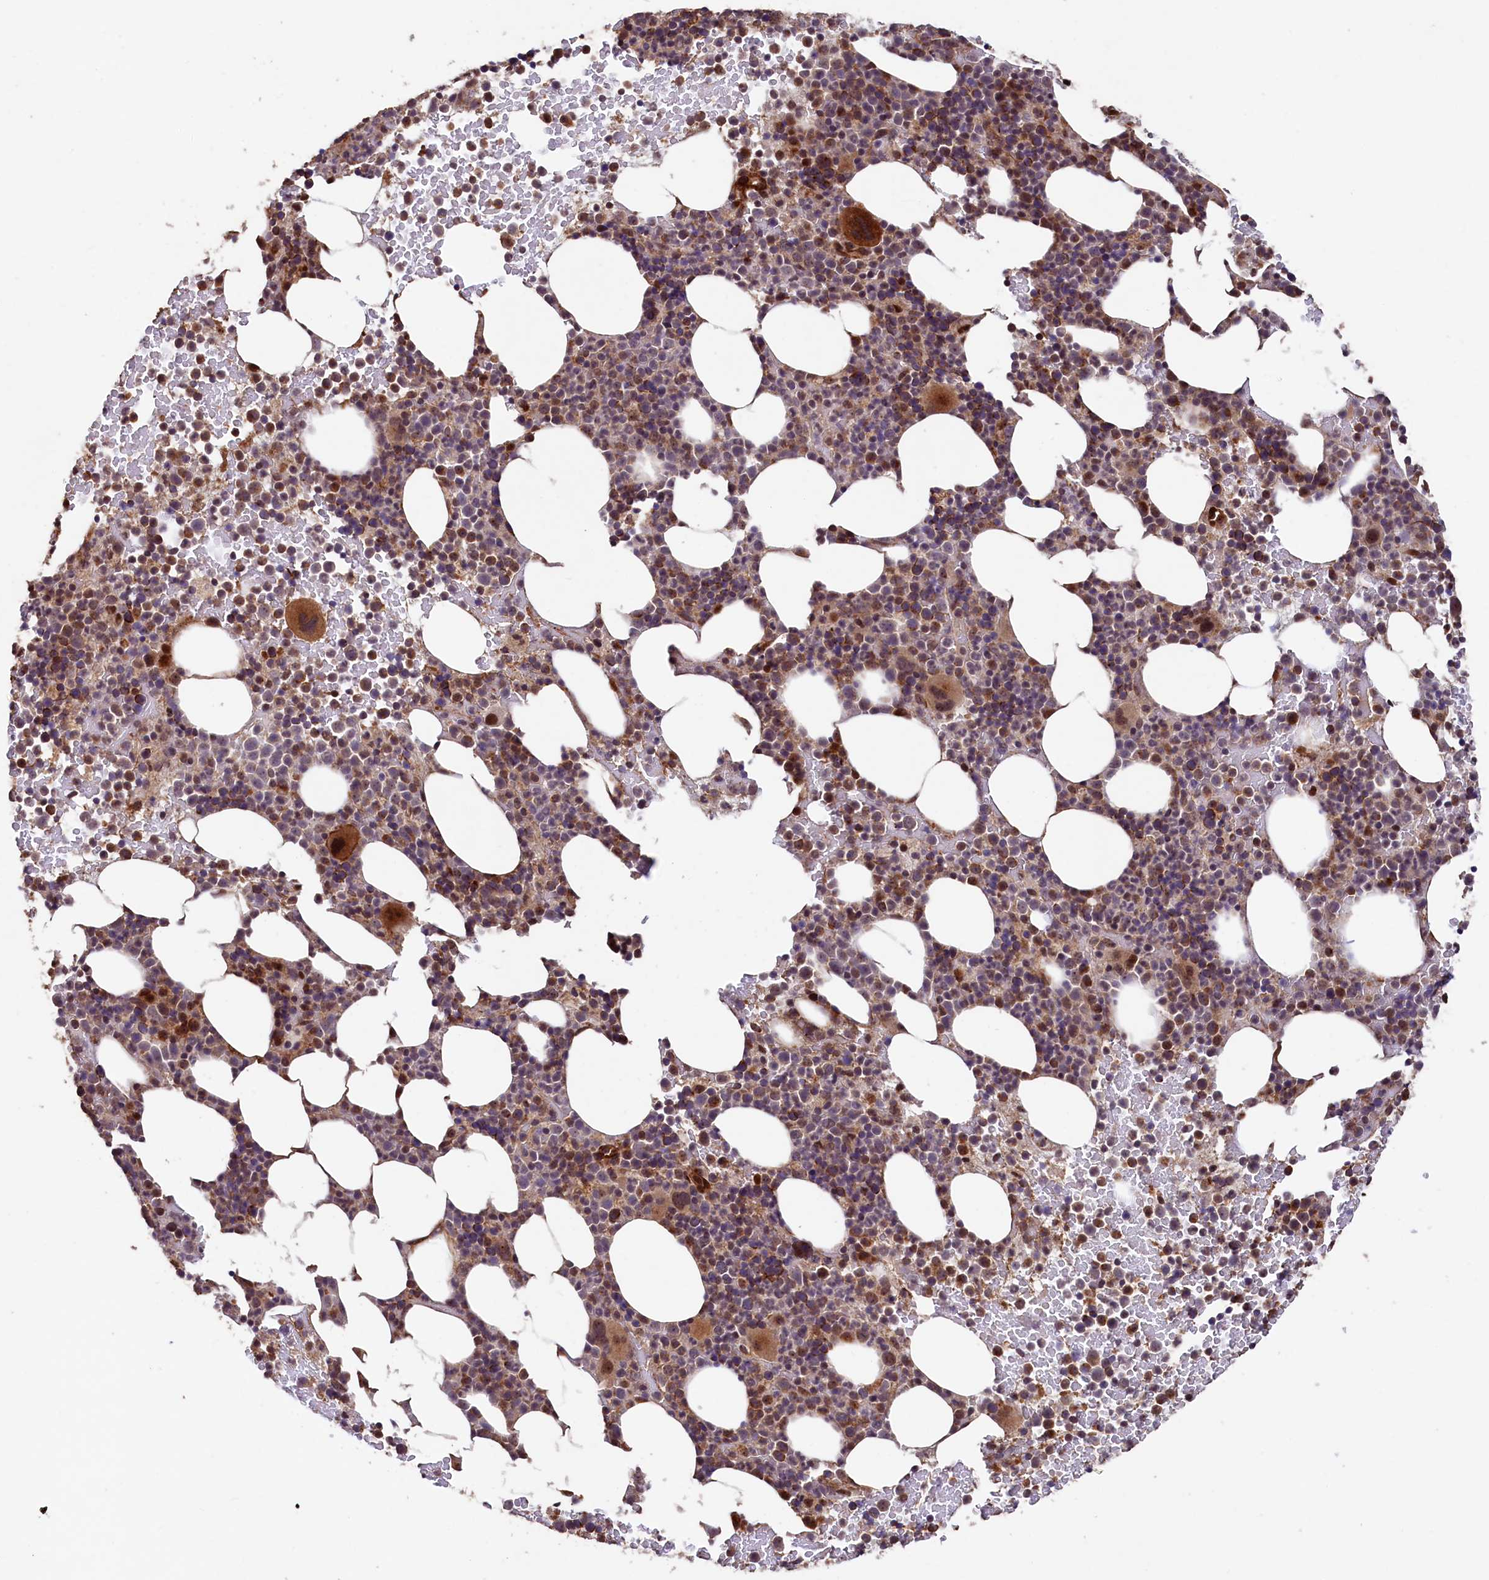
{"staining": {"intensity": "strong", "quantity": "25%-75%", "location": "cytoplasmic/membranous,nuclear"}, "tissue": "bone marrow", "cell_type": "Hematopoietic cells", "image_type": "normal", "snomed": [{"axis": "morphology", "description": "Normal tissue, NOS"}, {"axis": "topography", "description": "Bone marrow"}], "caption": "Immunohistochemical staining of benign bone marrow exhibits 25%-75% levels of strong cytoplasmic/membranous,nuclear protein expression in about 25%-75% of hematopoietic cells.", "gene": "SHPRH", "patient": {"sex": "female", "age": 82}}